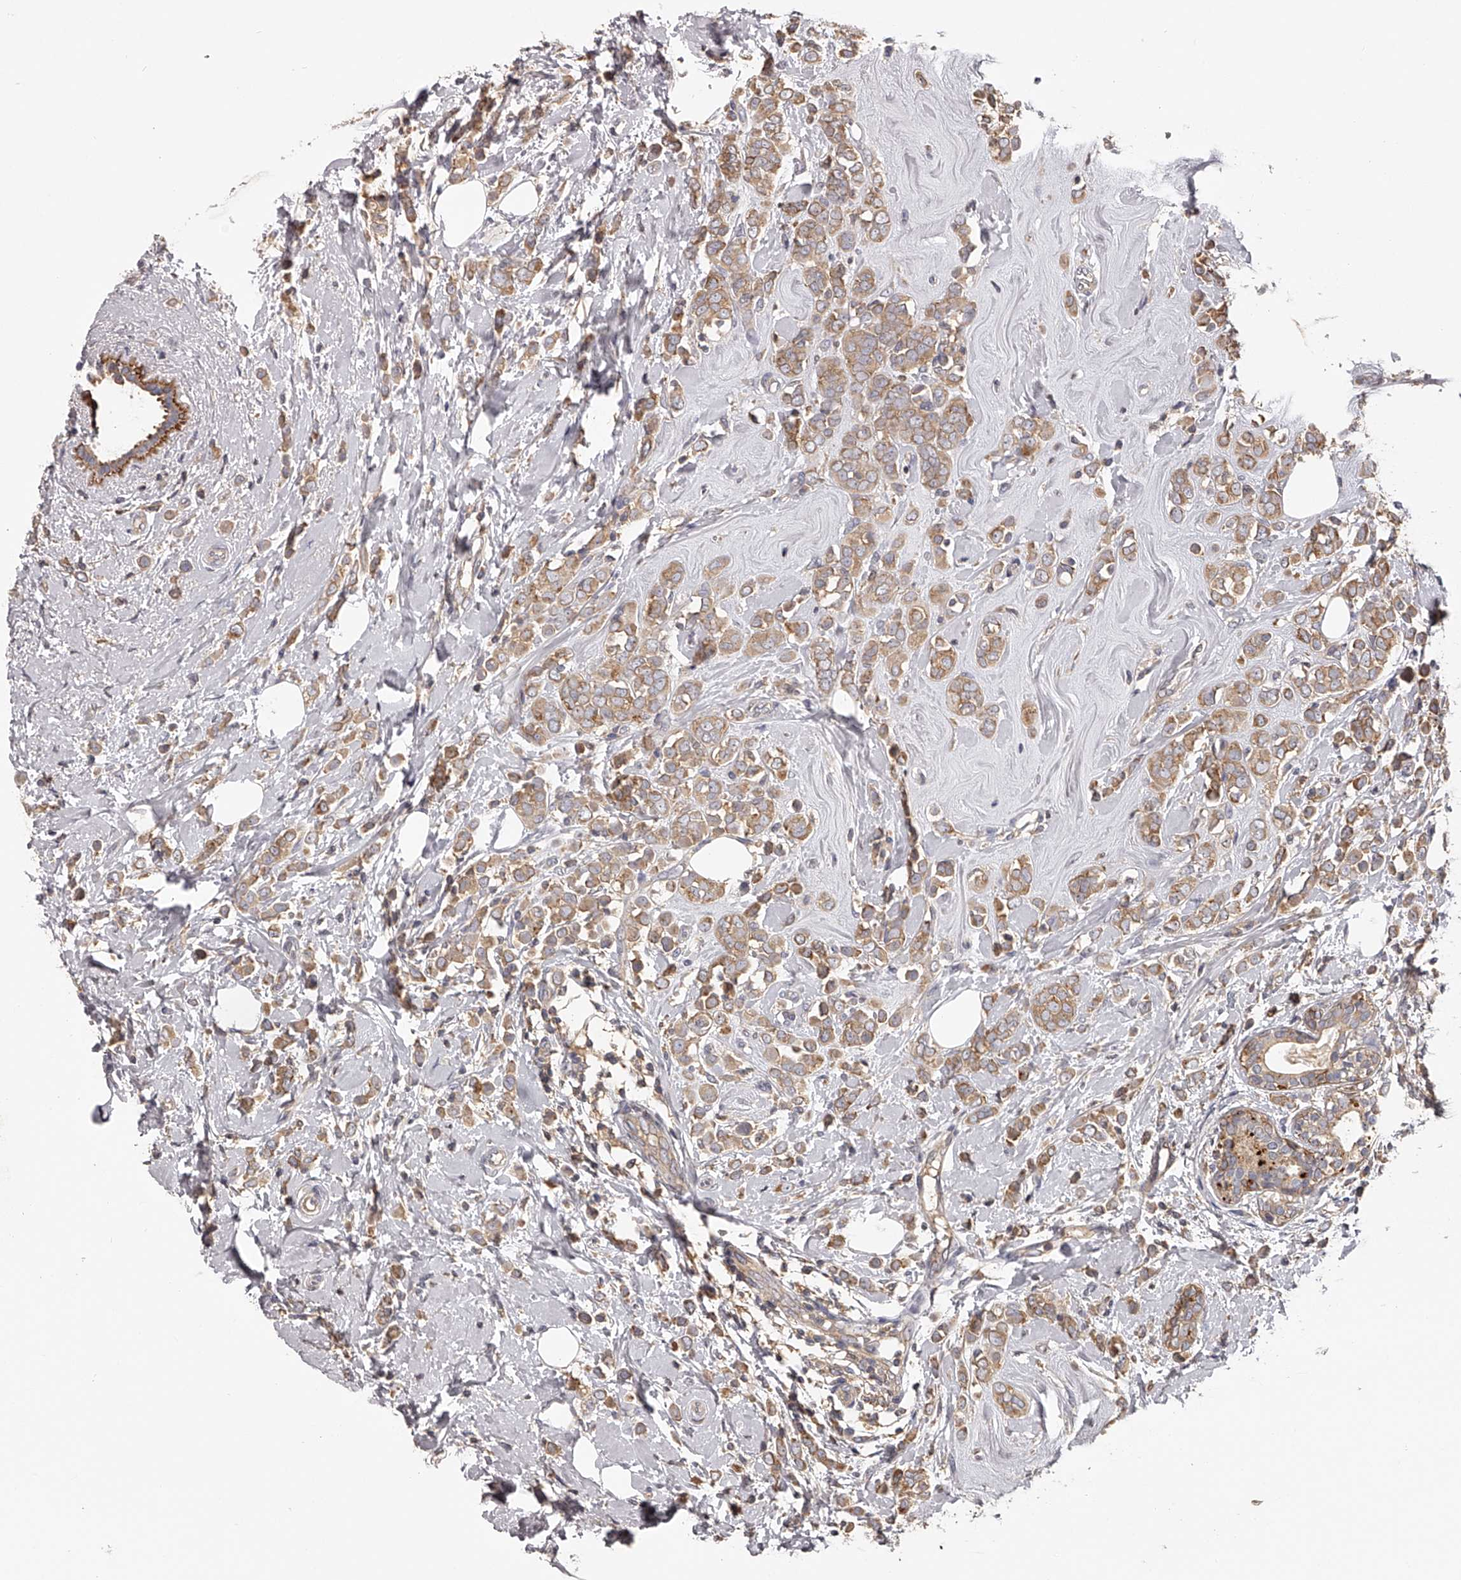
{"staining": {"intensity": "moderate", "quantity": ">75%", "location": "cytoplasmic/membranous"}, "tissue": "breast cancer", "cell_type": "Tumor cells", "image_type": "cancer", "snomed": [{"axis": "morphology", "description": "Lobular carcinoma"}, {"axis": "topography", "description": "Breast"}], "caption": "Moderate cytoplasmic/membranous positivity is appreciated in approximately >75% of tumor cells in breast cancer. The staining was performed using DAB (3,3'-diaminobenzidine), with brown indicating positive protein expression. Nuclei are stained blue with hematoxylin.", "gene": "TNN", "patient": {"sex": "female", "age": 47}}